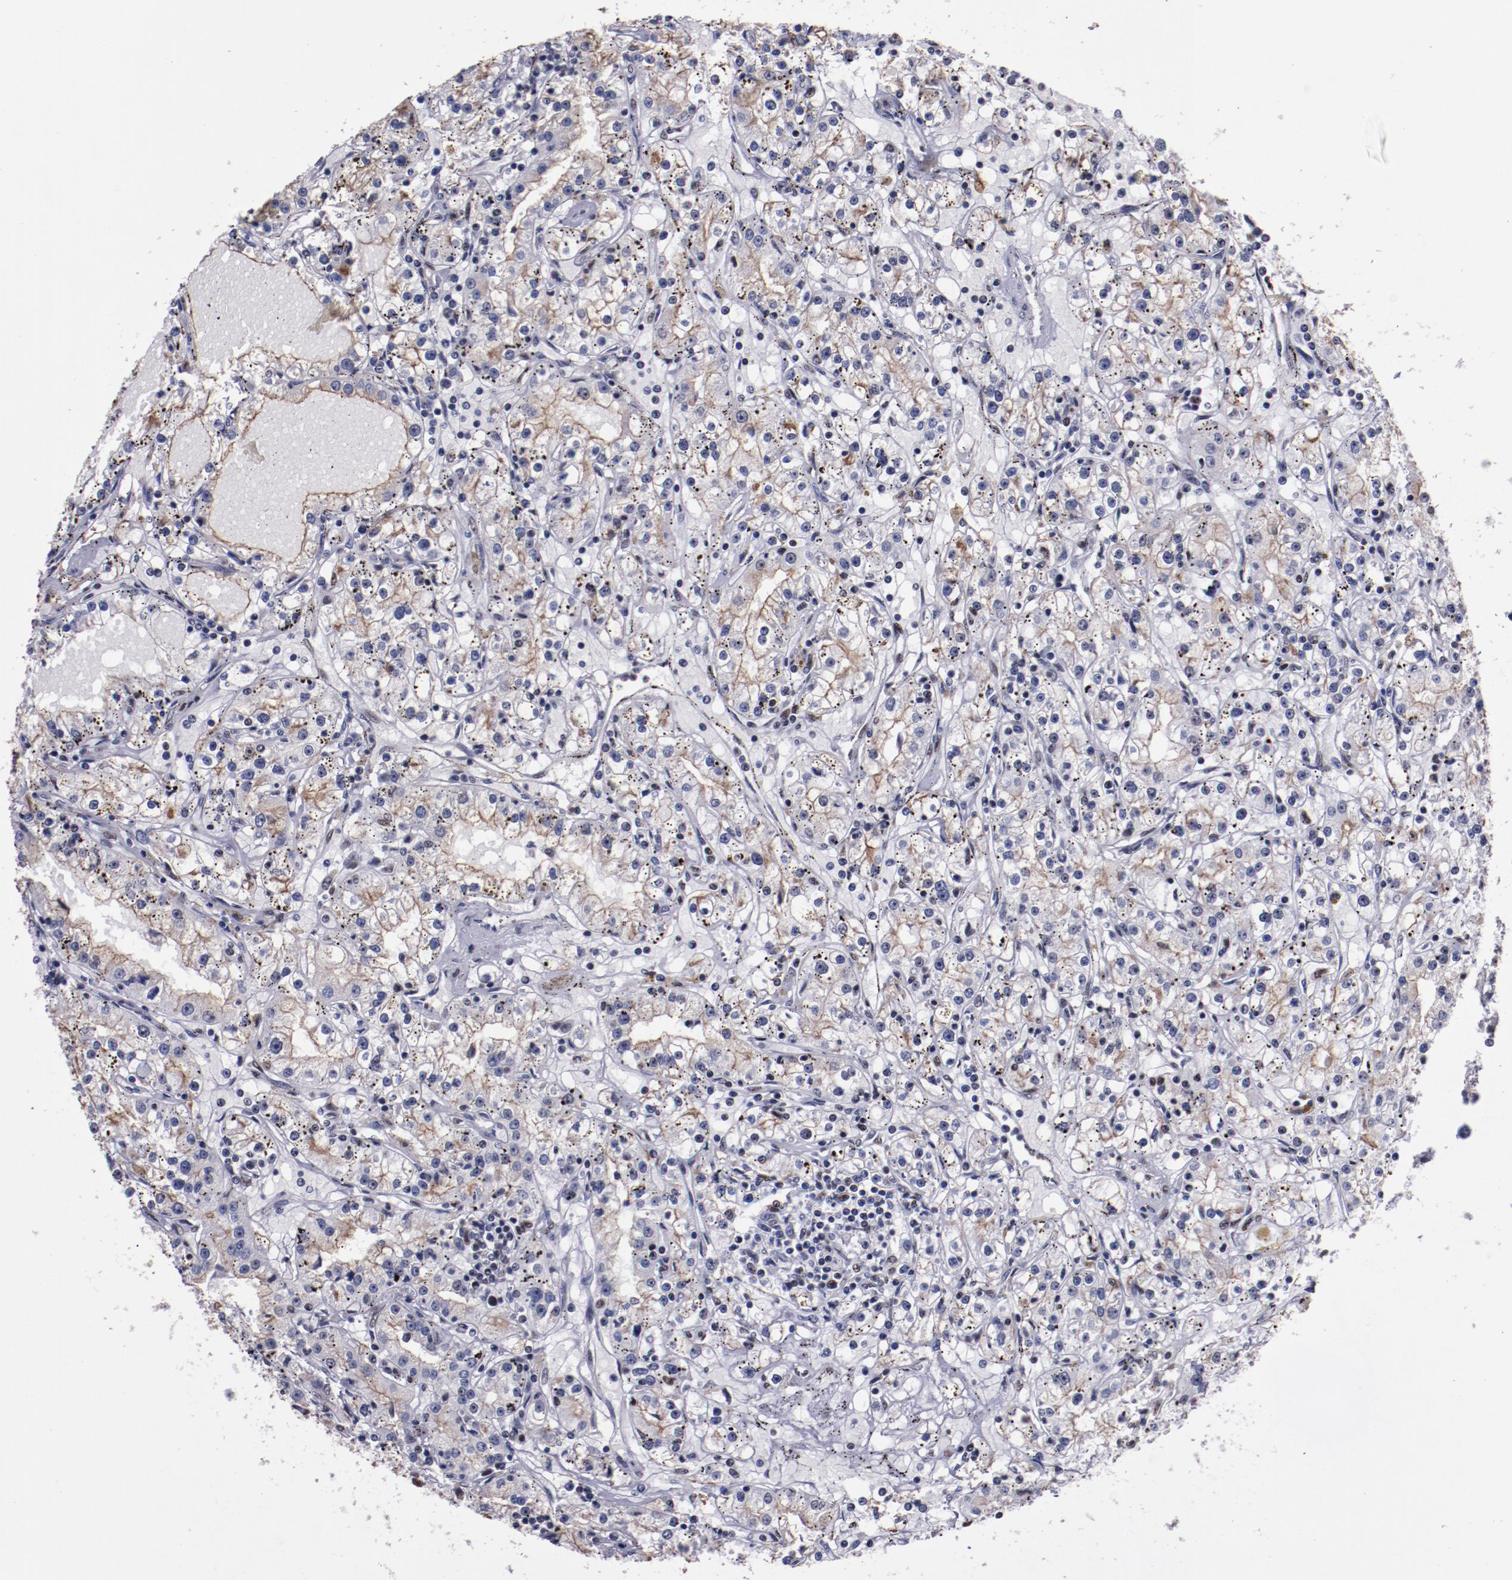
{"staining": {"intensity": "weak", "quantity": "<25%", "location": "cytoplasmic/membranous"}, "tissue": "renal cancer", "cell_type": "Tumor cells", "image_type": "cancer", "snomed": [{"axis": "morphology", "description": "Adenocarcinoma, NOS"}, {"axis": "topography", "description": "Kidney"}], "caption": "An immunohistochemistry micrograph of renal cancer is shown. There is no staining in tumor cells of renal cancer.", "gene": "PPP4R3A", "patient": {"sex": "male", "age": 56}}